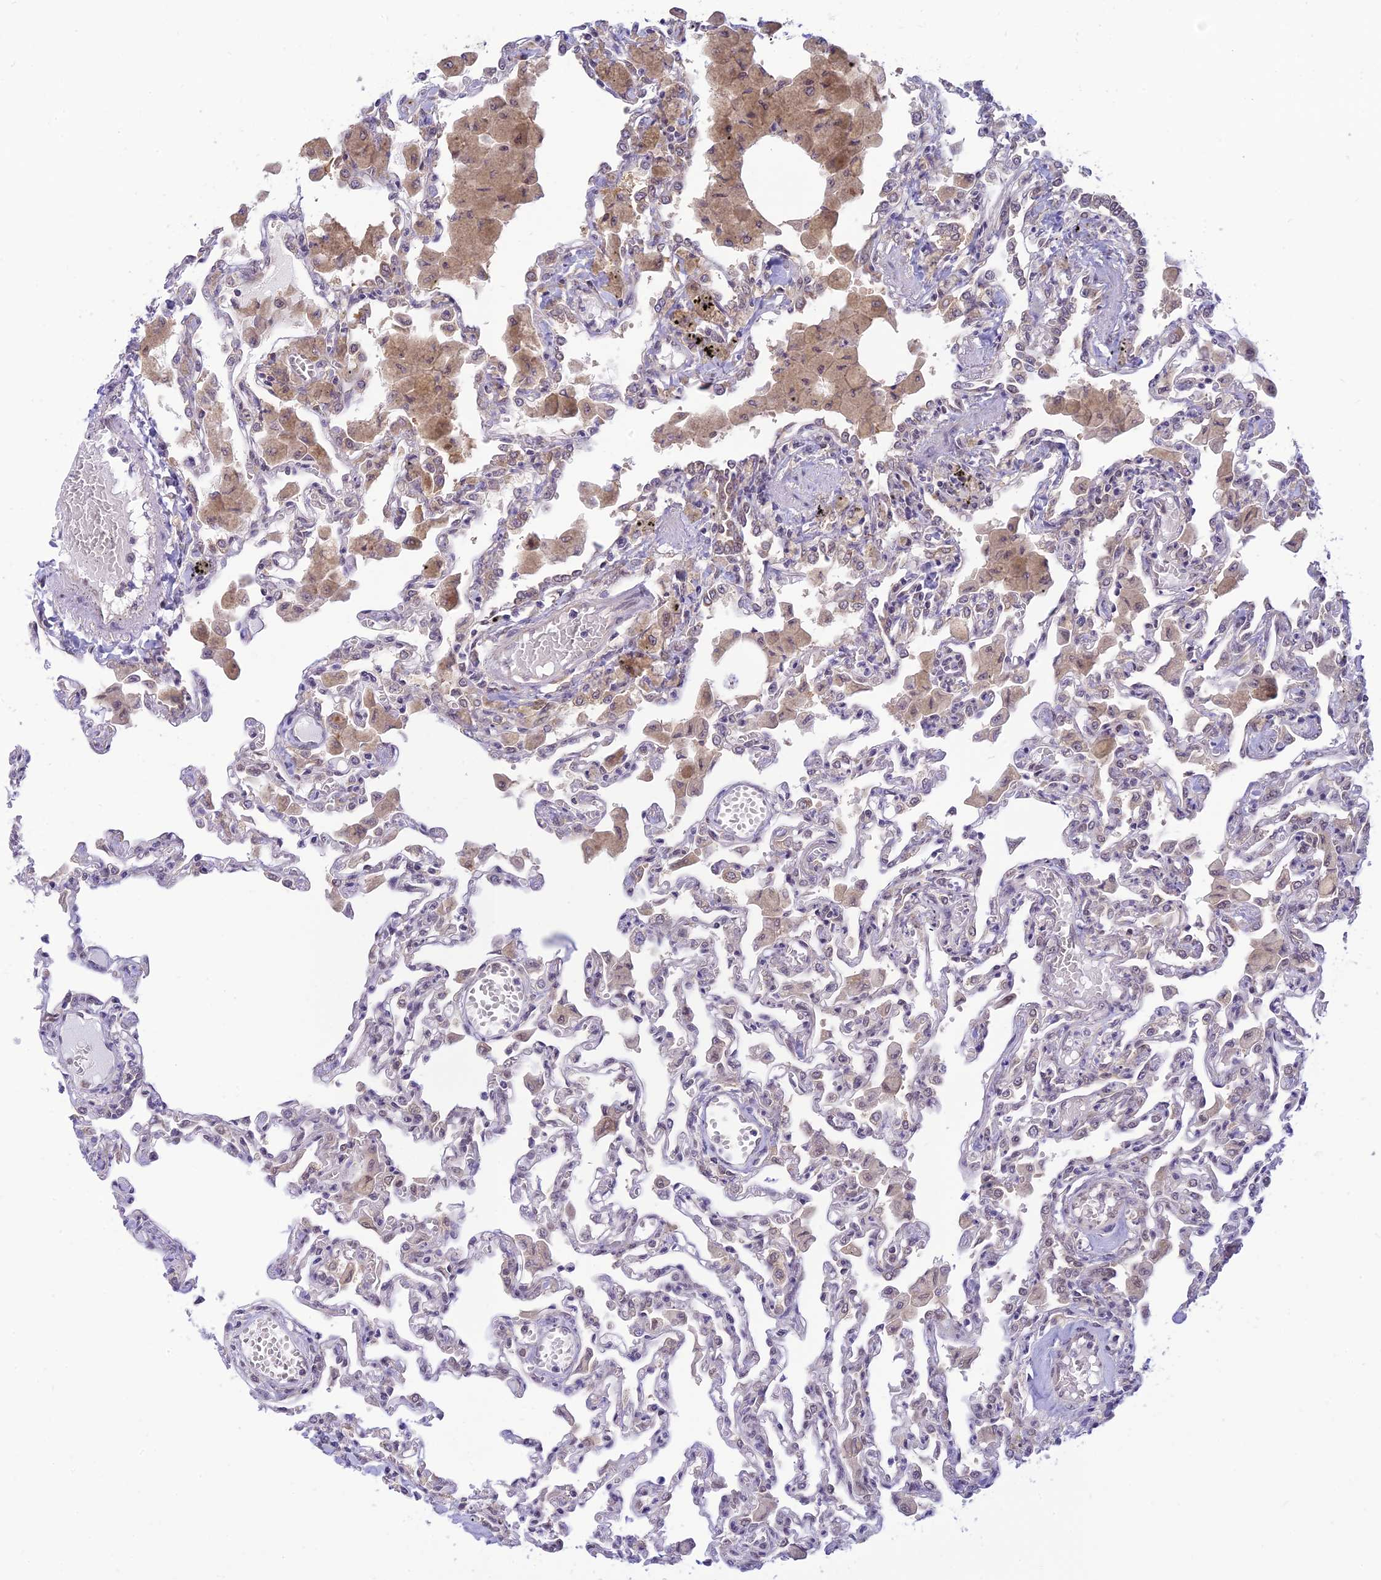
{"staining": {"intensity": "negative", "quantity": "none", "location": "none"}, "tissue": "lung", "cell_type": "Alveolar cells", "image_type": "normal", "snomed": [{"axis": "morphology", "description": "Normal tissue, NOS"}, {"axis": "topography", "description": "Bronchus"}, {"axis": "topography", "description": "Lung"}], "caption": "IHC micrograph of benign lung stained for a protein (brown), which exhibits no positivity in alveolar cells. (Immunohistochemistry, brightfield microscopy, high magnification).", "gene": "SKIC8", "patient": {"sex": "female", "age": 49}}